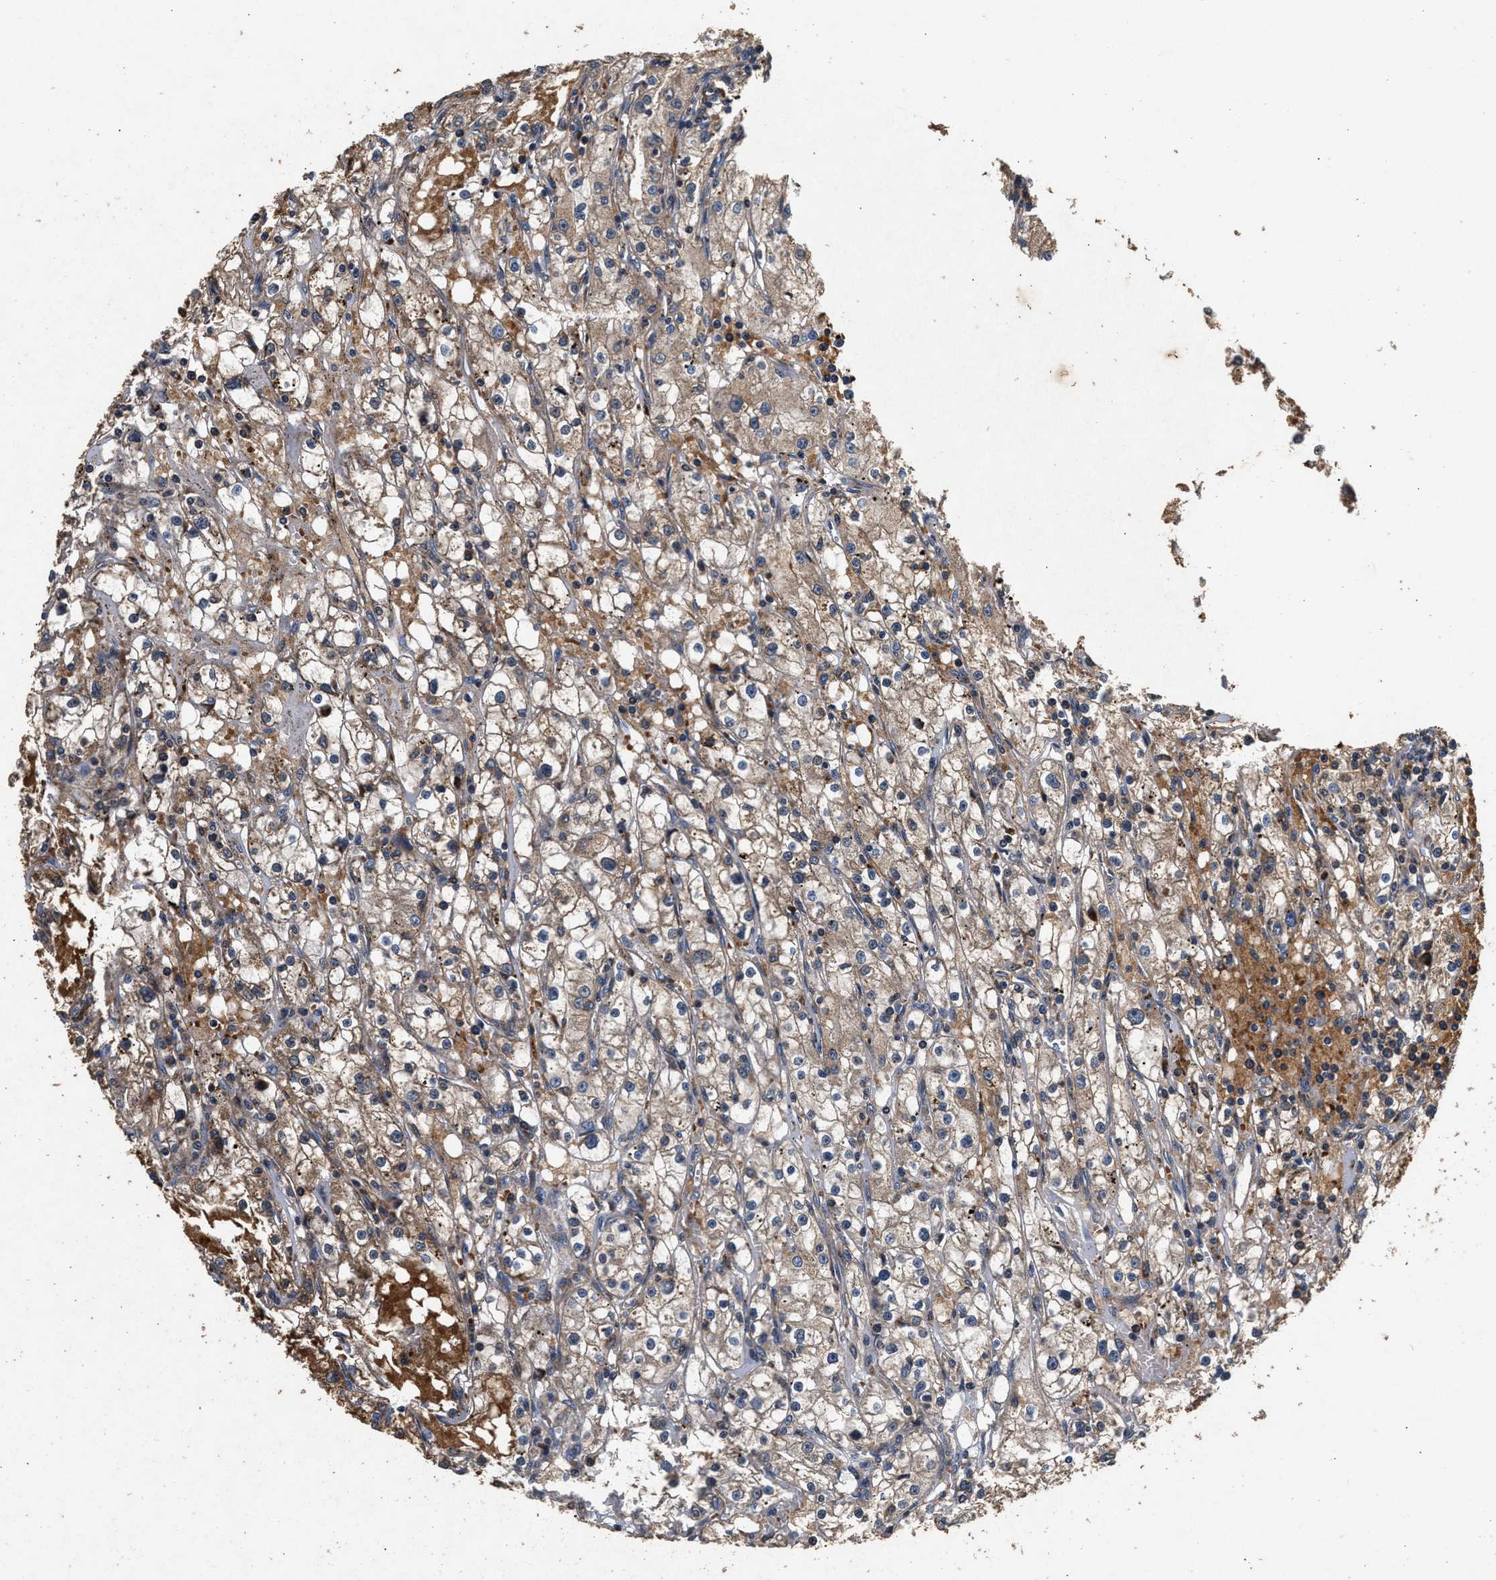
{"staining": {"intensity": "moderate", "quantity": ">75%", "location": "cytoplasmic/membranous"}, "tissue": "renal cancer", "cell_type": "Tumor cells", "image_type": "cancer", "snomed": [{"axis": "morphology", "description": "Adenocarcinoma, NOS"}, {"axis": "topography", "description": "Kidney"}], "caption": "Immunohistochemistry (IHC) of renal cancer demonstrates medium levels of moderate cytoplasmic/membranous positivity in approximately >75% of tumor cells.", "gene": "NFKB2", "patient": {"sex": "male", "age": 56}}